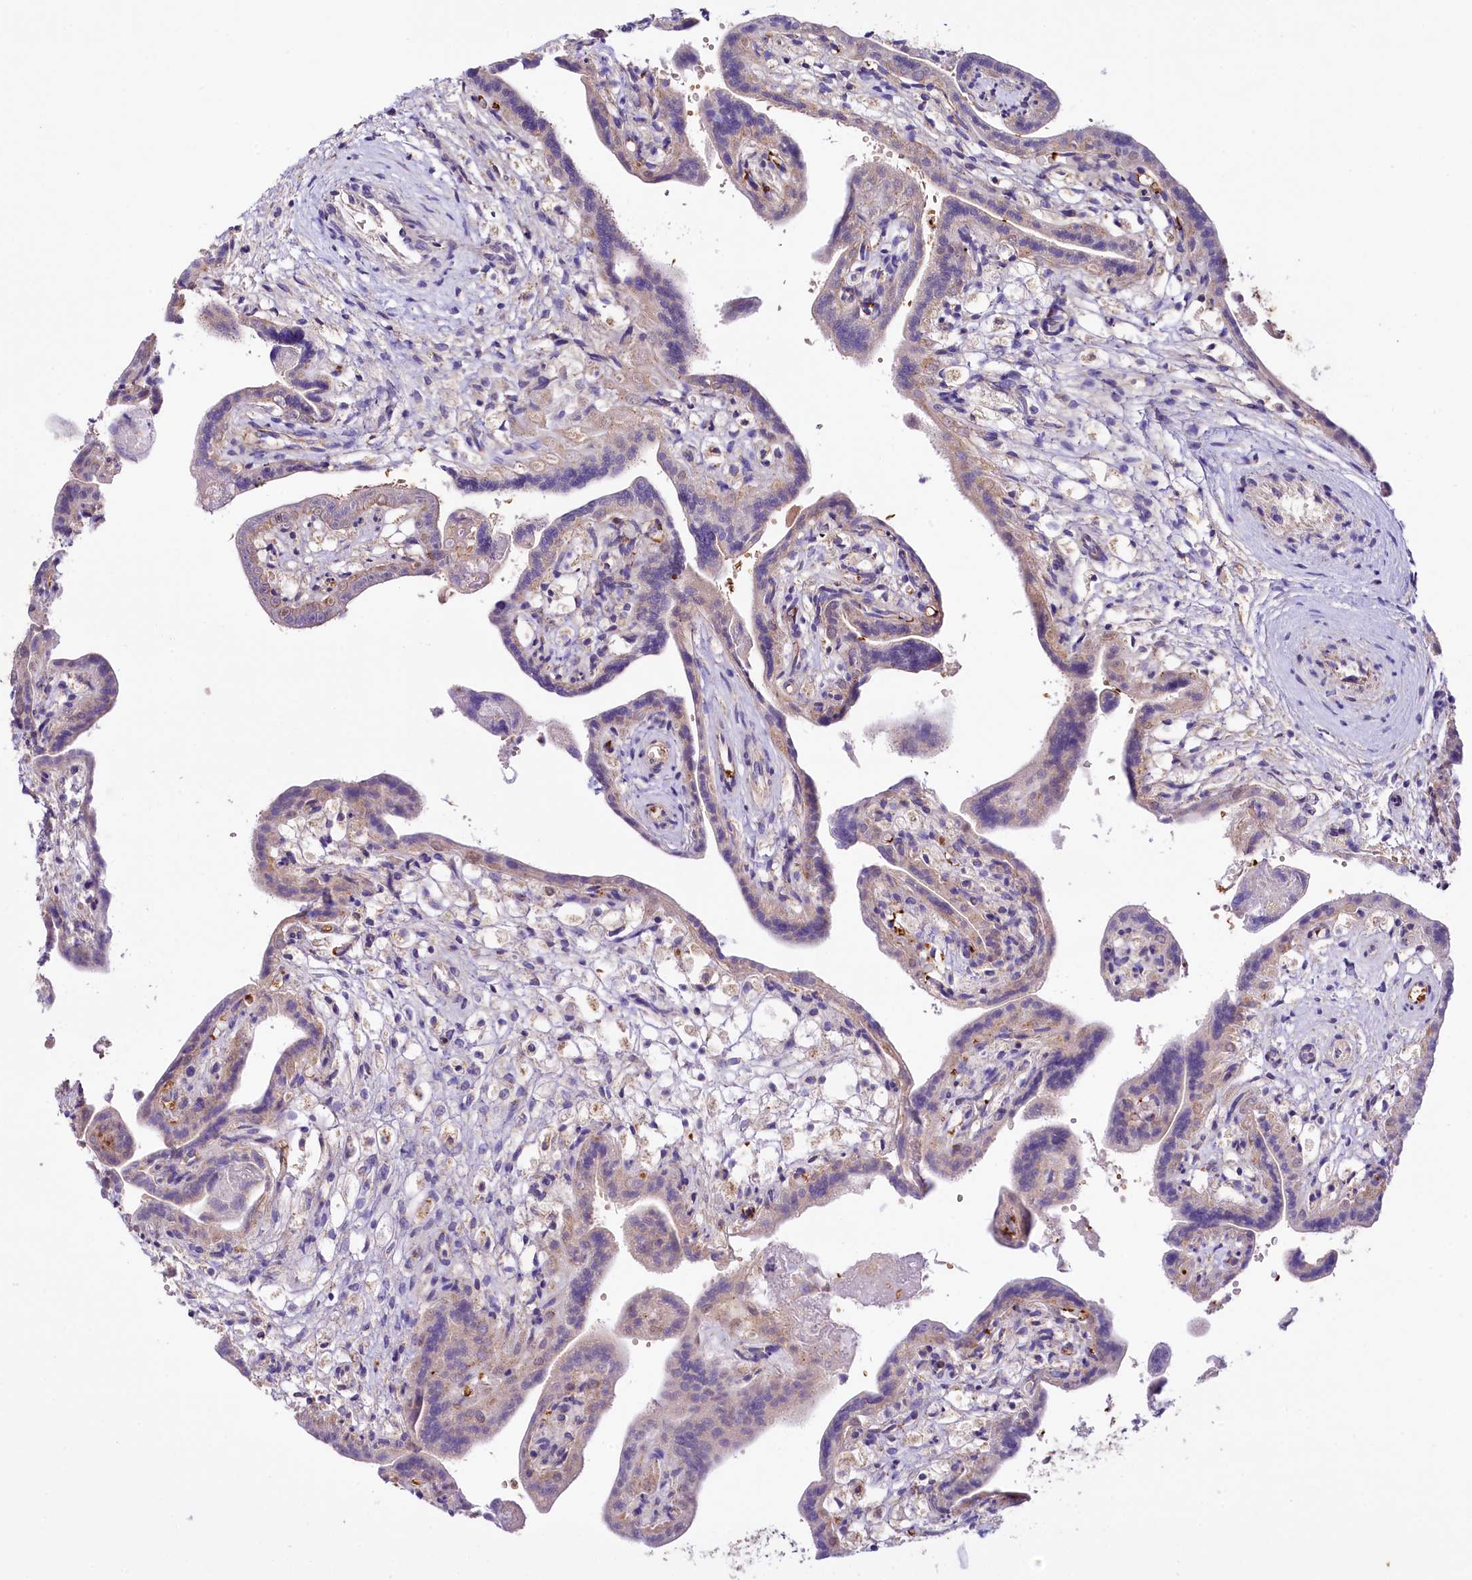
{"staining": {"intensity": "moderate", "quantity": "25%-75%", "location": "cytoplasmic/membranous"}, "tissue": "placenta", "cell_type": "Trophoblastic cells", "image_type": "normal", "snomed": [{"axis": "morphology", "description": "Normal tissue, NOS"}, {"axis": "topography", "description": "Placenta"}], "caption": "DAB immunohistochemical staining of benign human placenta reveals moderate cytoplasmic/membranous protein staining in approximately 25%-75% of trophoblastic cells.", "gene": "CEP295", "patient": {"sex": "female", "age": 37}}